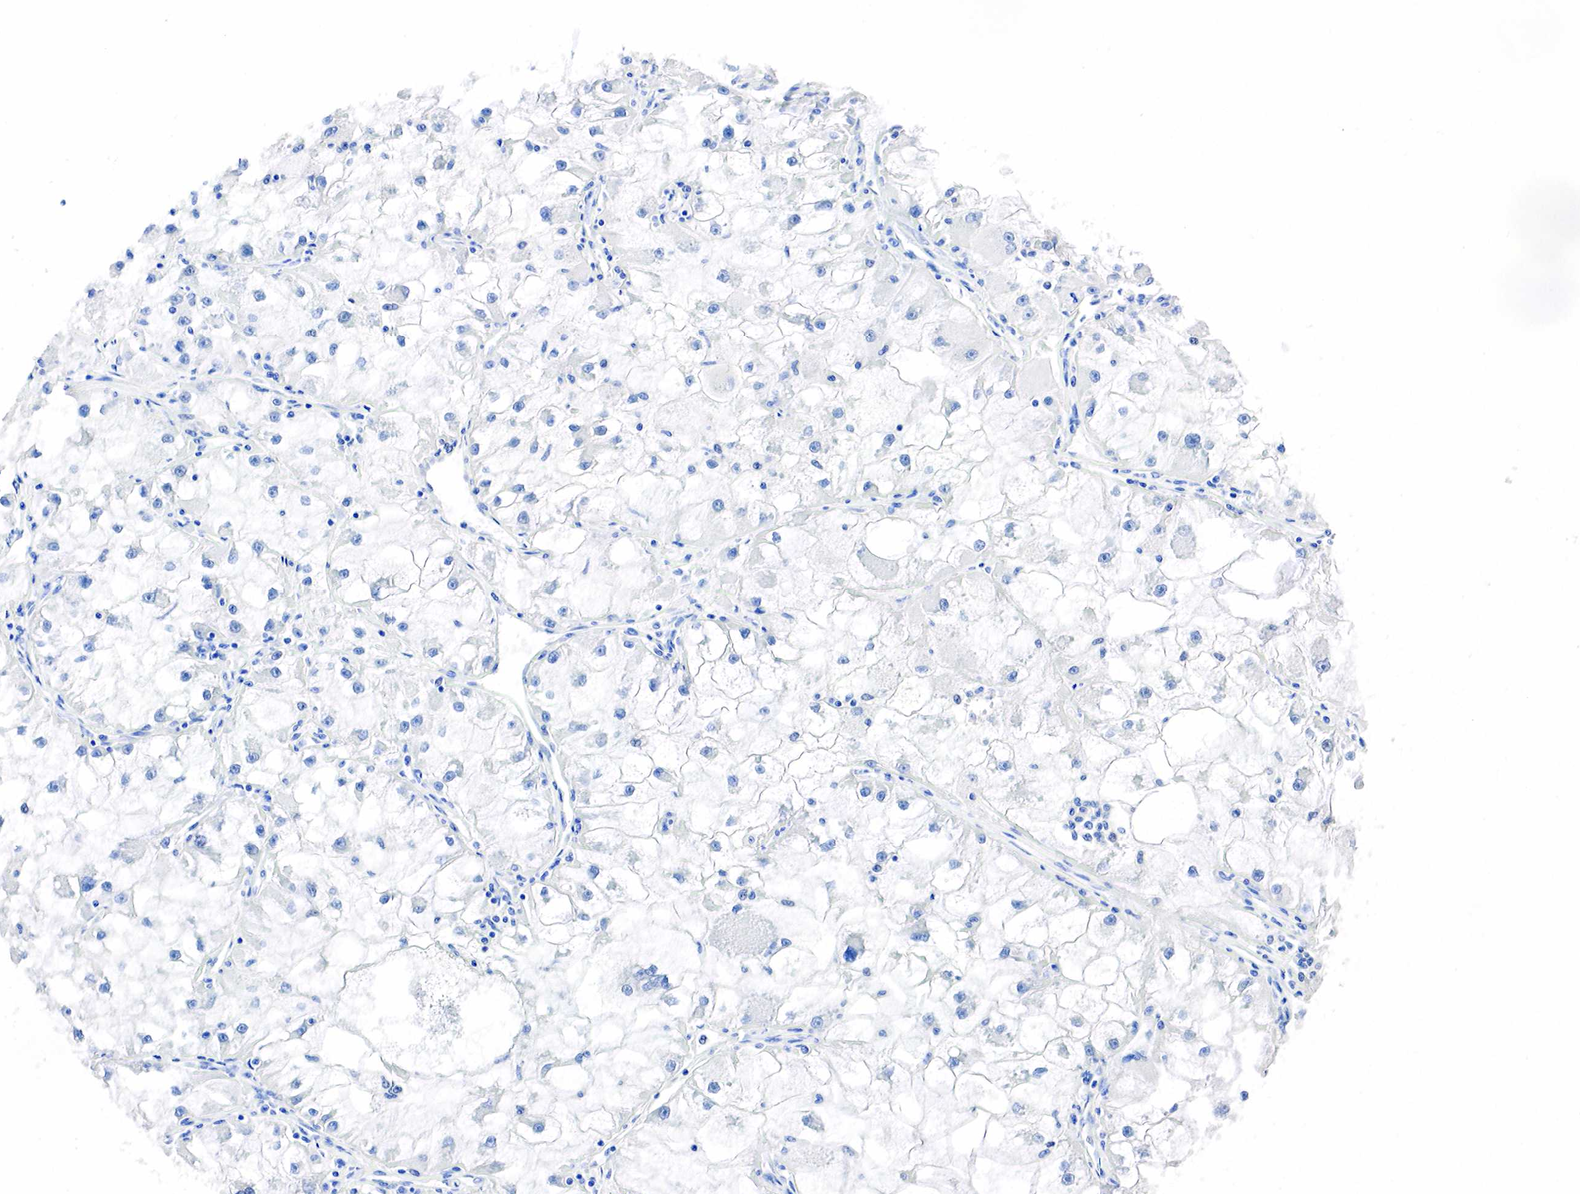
{"staining": {"intensity": "negative", "quantity": "none", "location": "none"}, "tissue": "renal cancer", "cell_type": "Tumor cells", "image_type": "cancer", "snomed": [{"axis": "morphology", "description": "Adenocarcinoma, NOS"}, {"axis": "topography", "description": "Kidney"}], "caption": "IHC of renal cancer (adenocarcinoma) demonstrates no positivity in tumor cells.", "gene": "SST", "patient": {"sex": "female", "age": 73}}